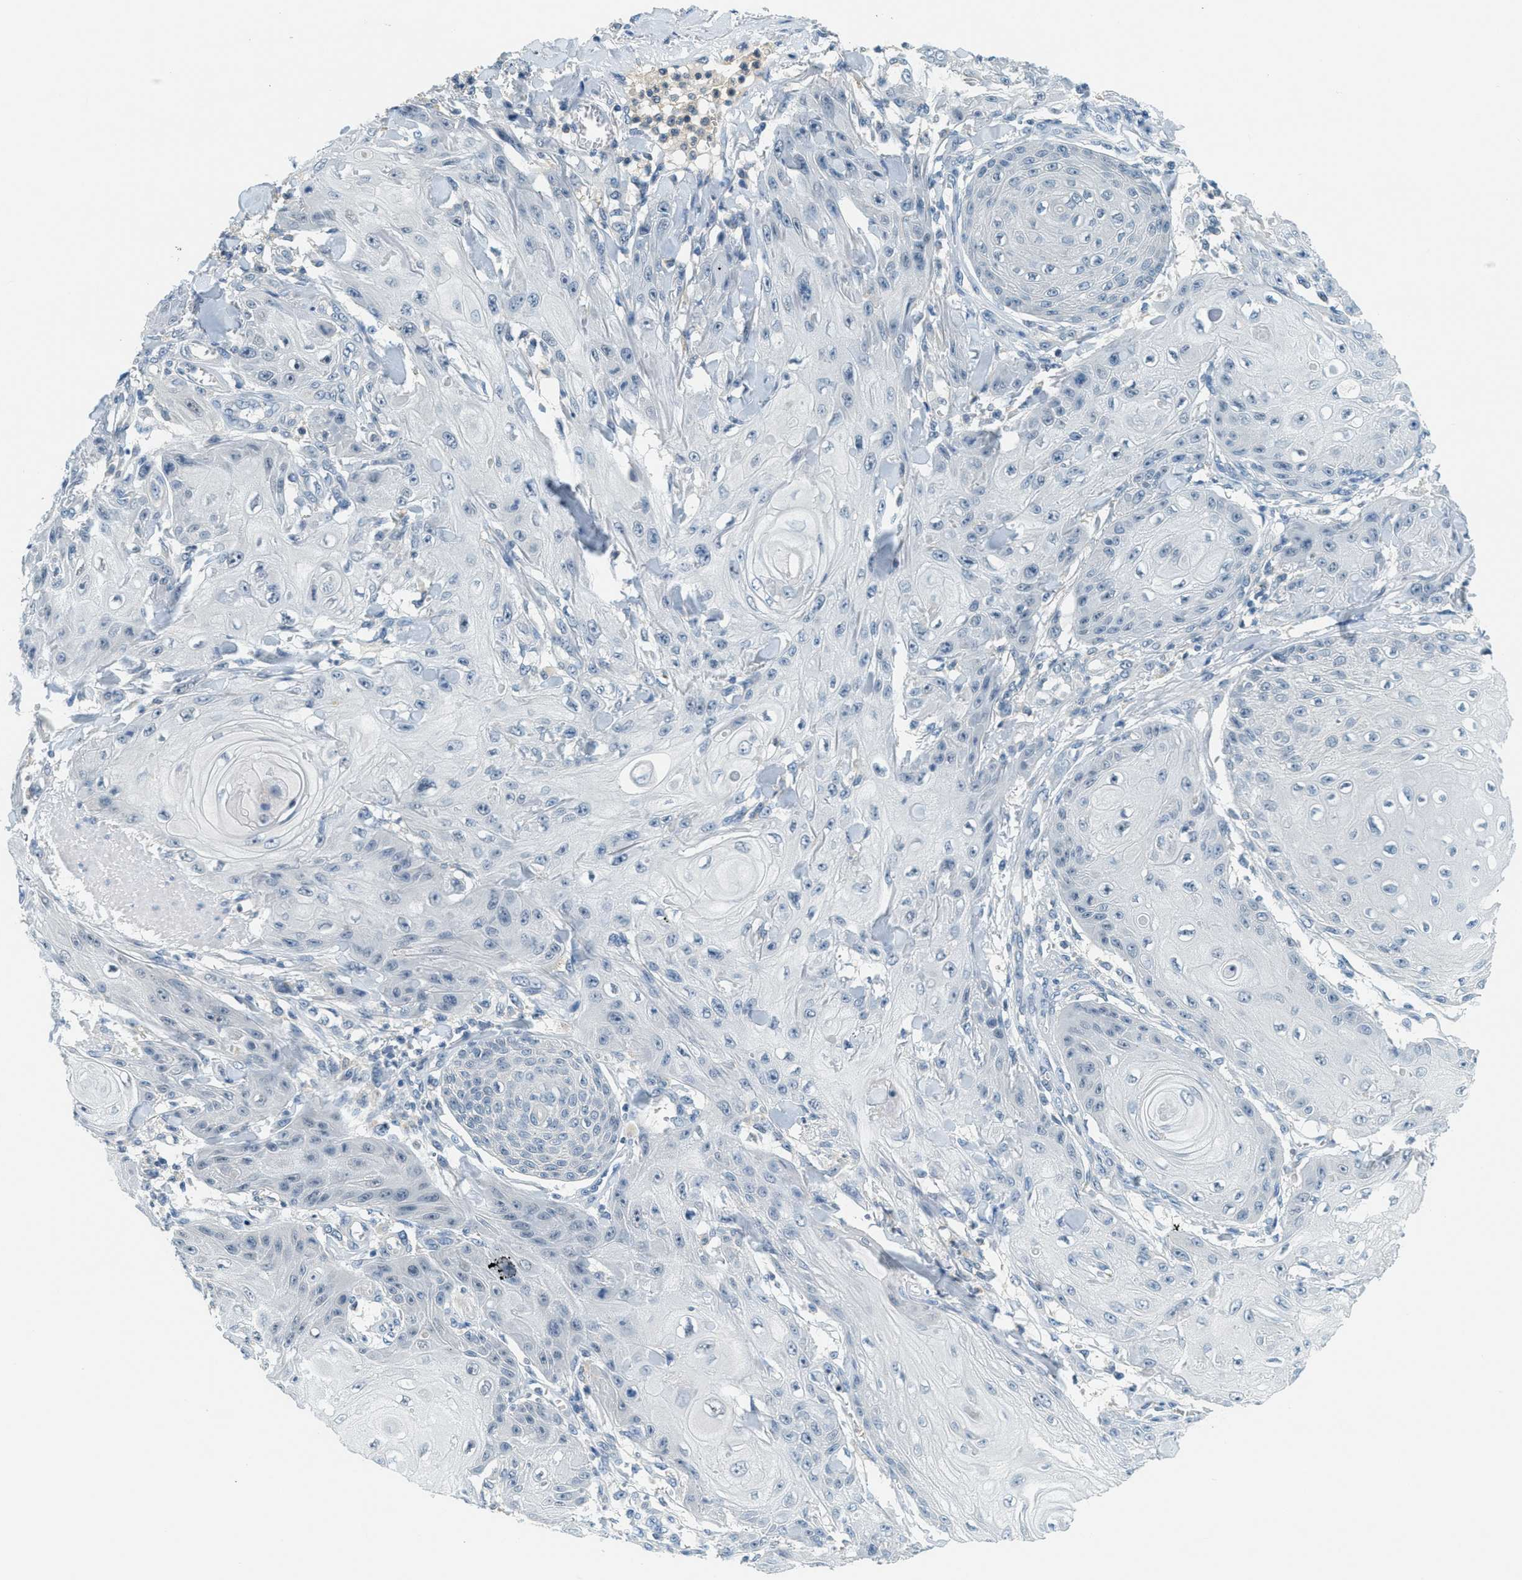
{"staining": {"intensity": "negative", "quantity": "none", "location": "none"}, "tissue": "skin cancer", "cell_type": "Tumor cells", "image_type": "cancer", "snomed": [{"axis": "morphology", "description": "Squamous cell carcinoma, NOS"}, {"axis": "topography", "description": "Skin"}], "caption": "Tumor cells show no significant expression in skin squamous cell carcinoma.", "gene": "RASGRP2", "patient": {"sex": "male", "age": 74}}